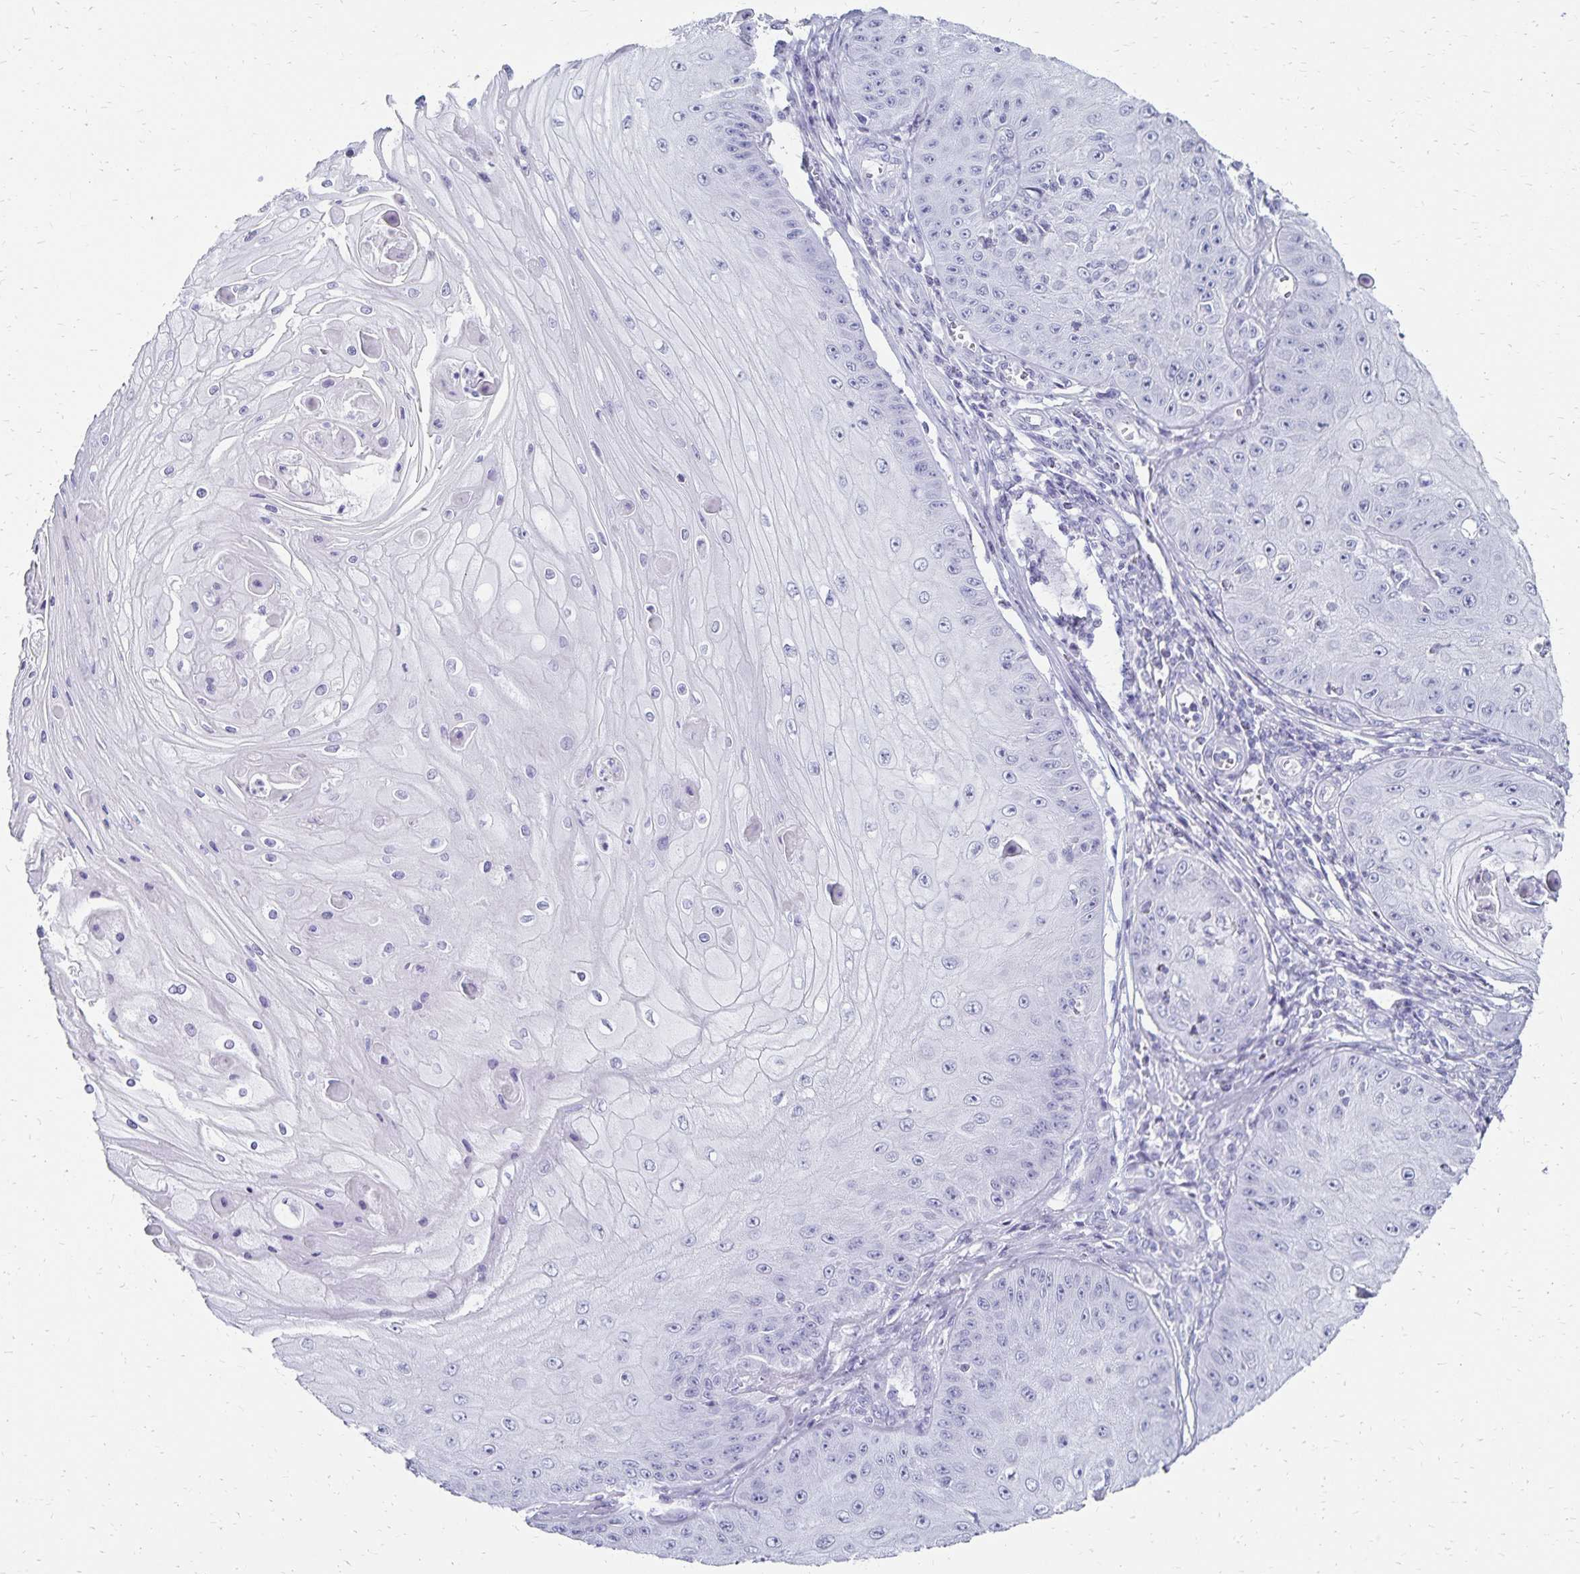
{"staining": {"intensity": "negative", "quantity": "none", "location": "none"}, "tissue": "skin cancer", "cell_type": "Tumor cells", "image_type": "cancer", "snomed": [{"axis": "morphology", "description": "Squamous cell carcinoma, NOS"}, {"axis": "topography", "description": "Skin"}], "caption": "Immunohistochemistry (IHC) of human squamous cell carcinoma (skin) exhibits no staining in tumor cells.", "gene": "GIP", "patient": {"sex": "male", "age": 70}}